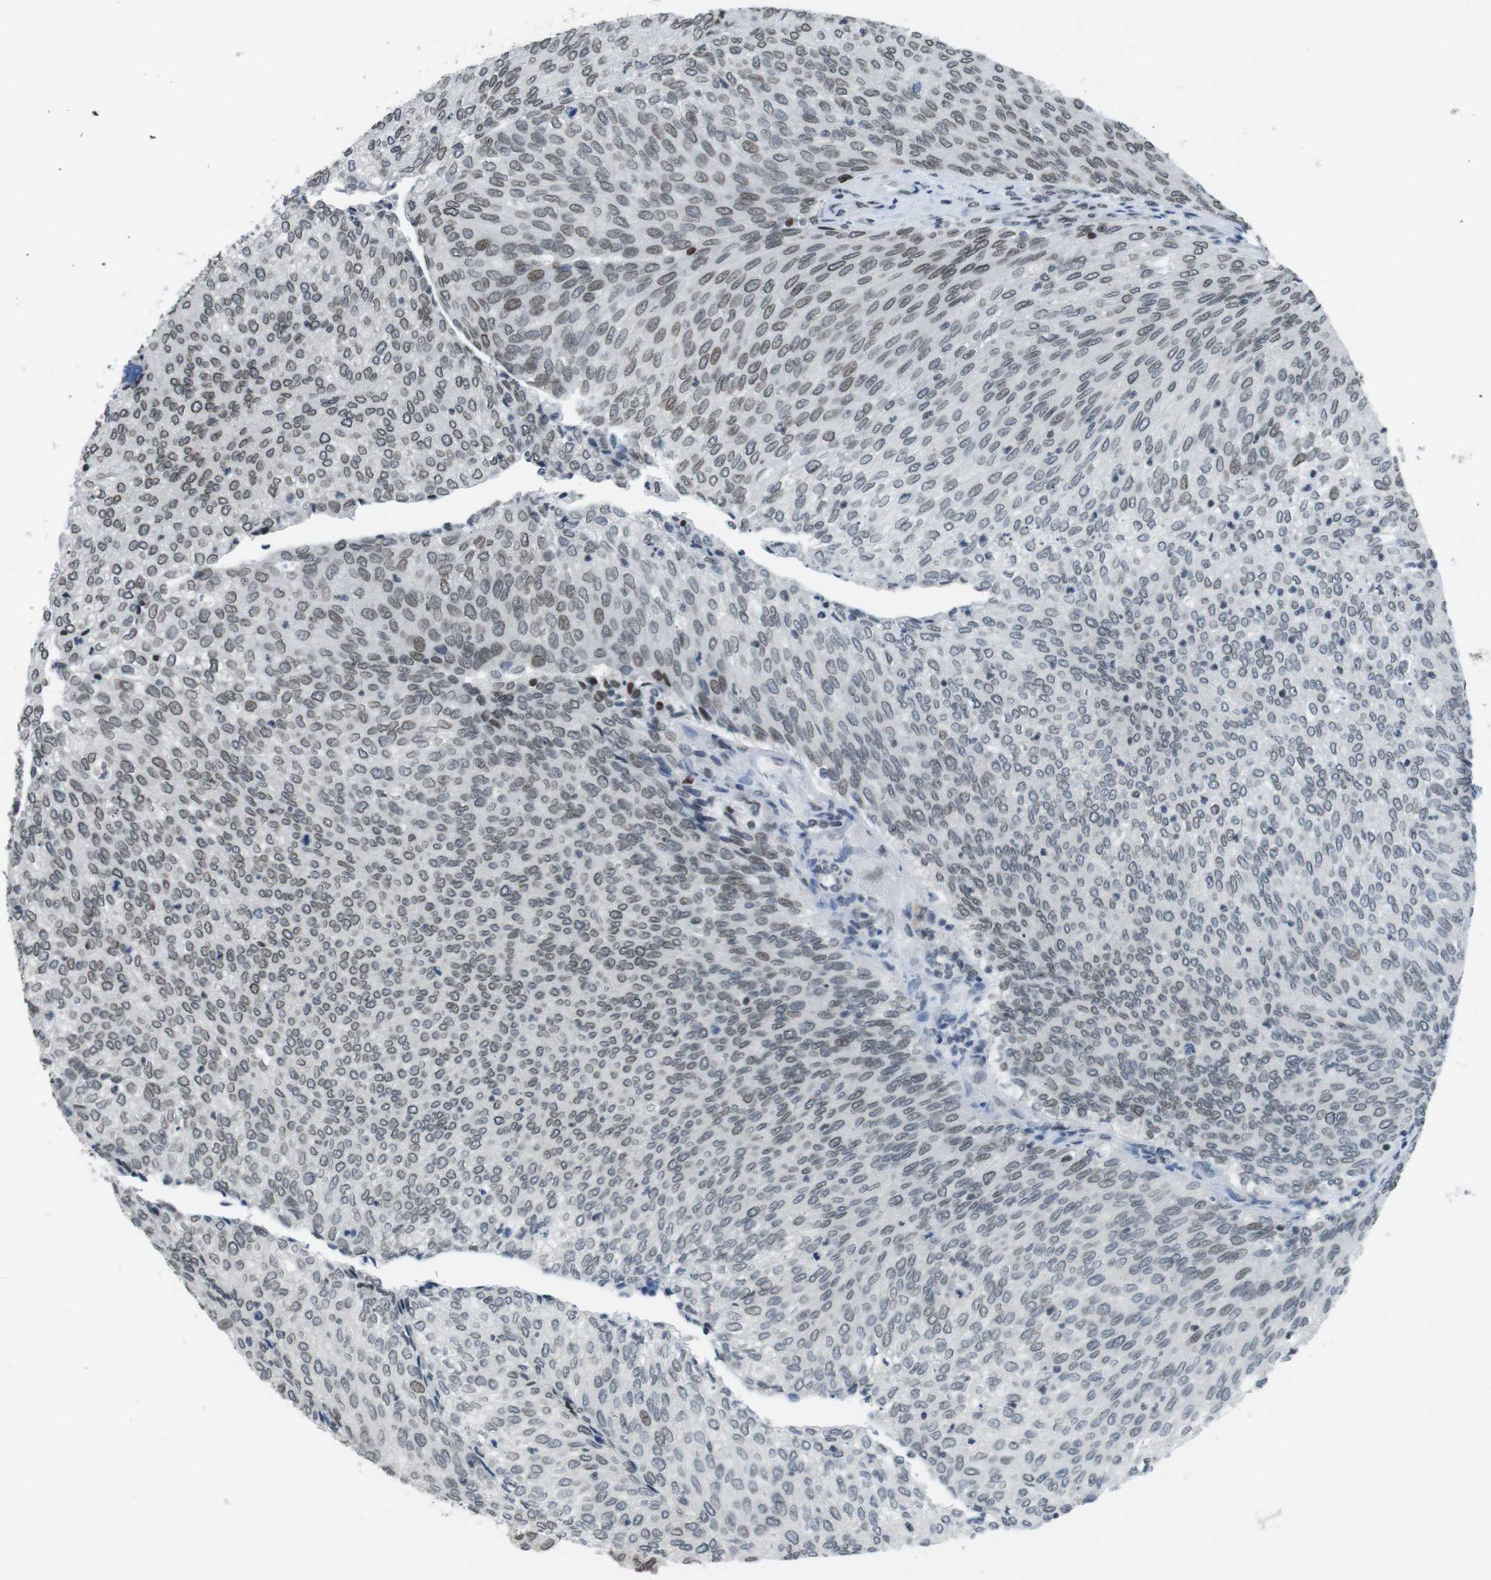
{"staining": {"intensity": "moderate", "quantity": ">75%", "location": "cytoplasmic/membranous,nuclear"}, "tissue": "urothelial cancer", "cell_type": "Tumor cells", "image_type": "cancer", "snomed": [{"axis": "morphology", "description": "Urothelial carcinoma, Low grade"}, {"axis": "topography", "description": "Urinary bladder"}], "caption": "Immunohistochemistry image of human urothelial cancer stained for a protein (brown), which displays medium levels of moderate cytoplasmic/membranous and nuclear expression in approximately >75% of tumor cells.", "gene": "MAD1L1", "patient": {"sex": "female", "age": 79}}